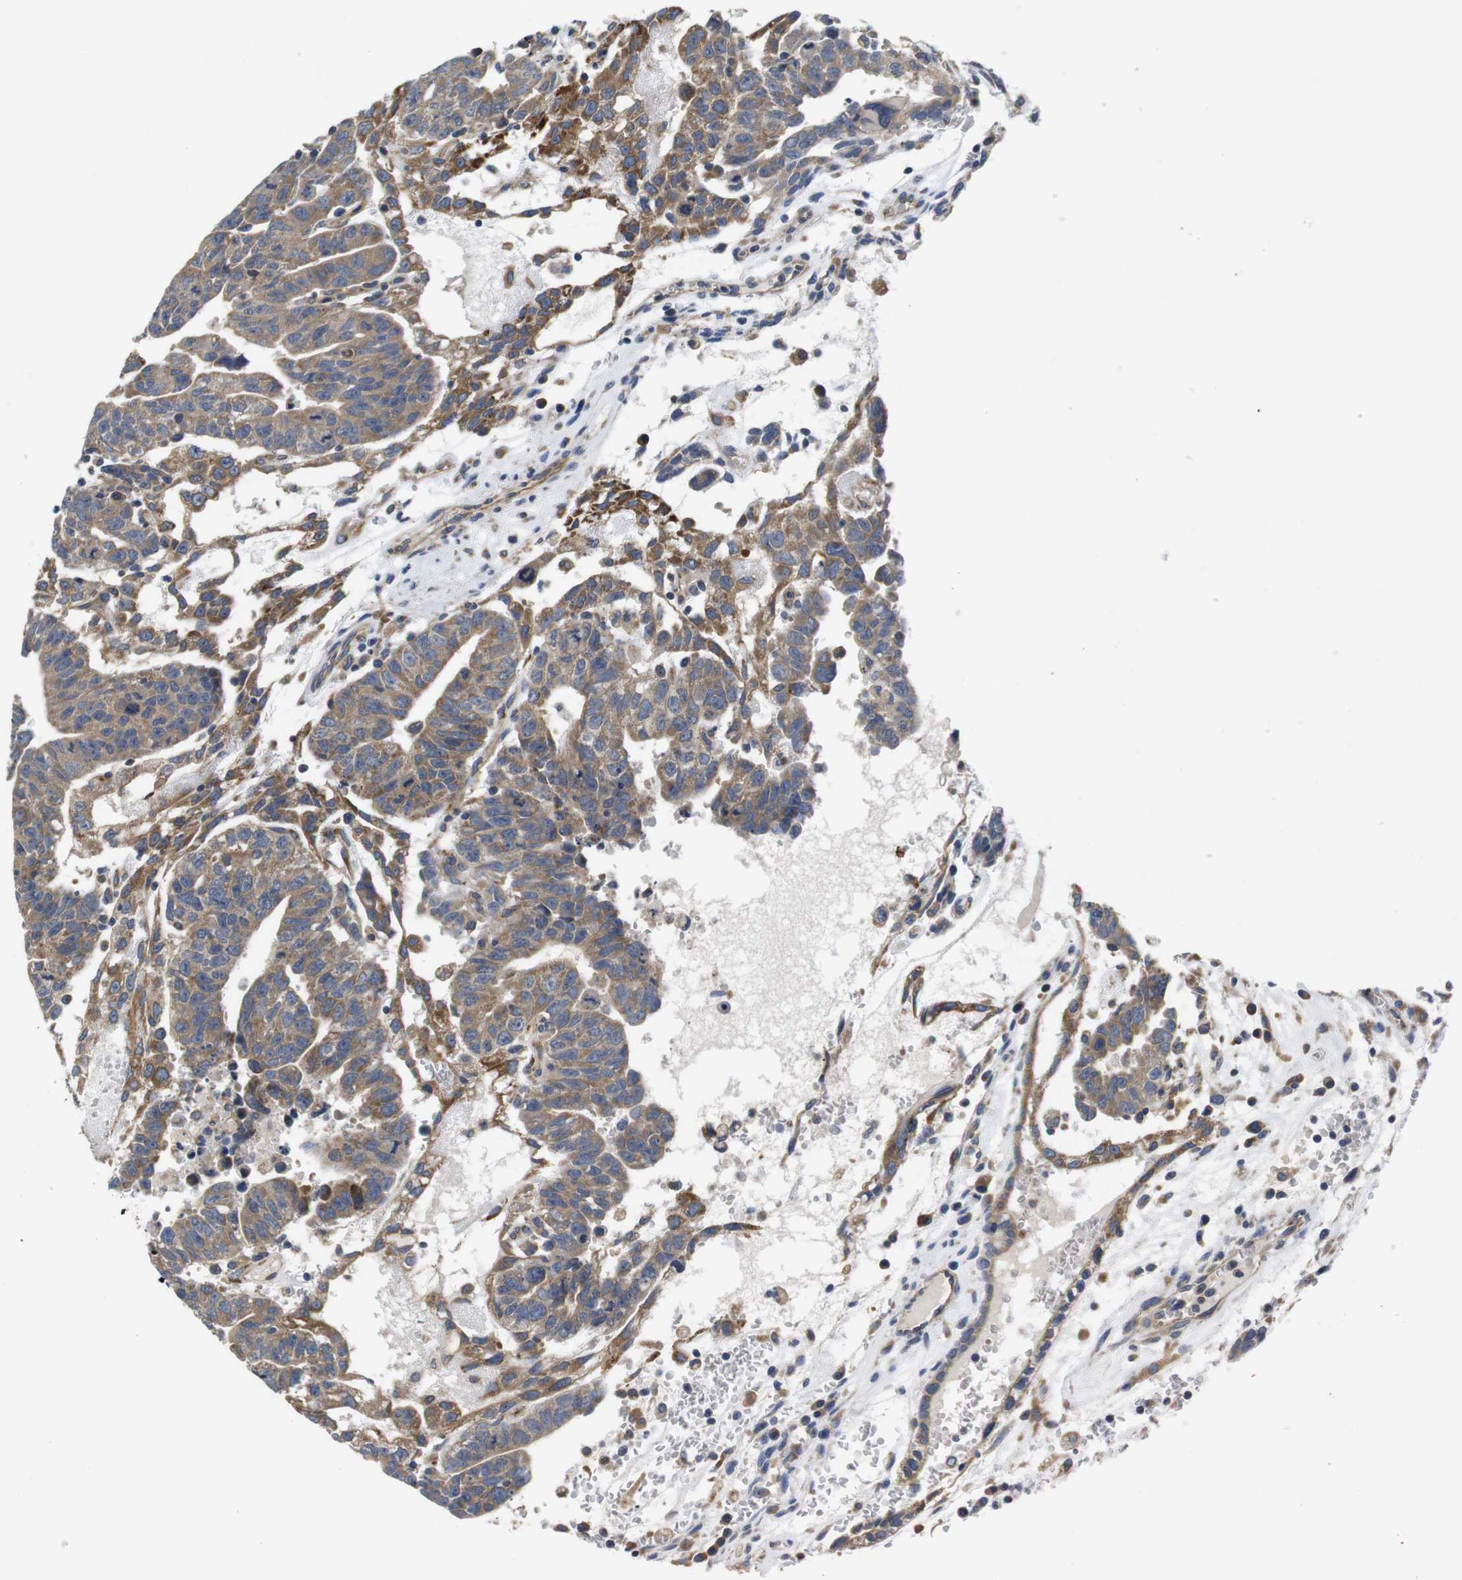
{"staining": {"intensity": "moderate", "quantity": ">75%", "location": "cytoplasmic/membranous"}, "tissue": "testis cancer", "cell_type": "Tumor cells", "image_type": "cancer", "snomed": [{"axis": "morphology", "description": "Seminoma, NOS"}, {"axis": "morphology", "description": "Carcinoma, Embryonal, NOS"}, {"axis": "topography", "description": "Testis"}], "caption": "Testis seminoma stained with a brown dye displays moderate cytoplasmic/membranous positive positivity in about >75% of tumor cells.", "gene": "MARCHF7", "patient": {"sex": "male", "age": 52}}